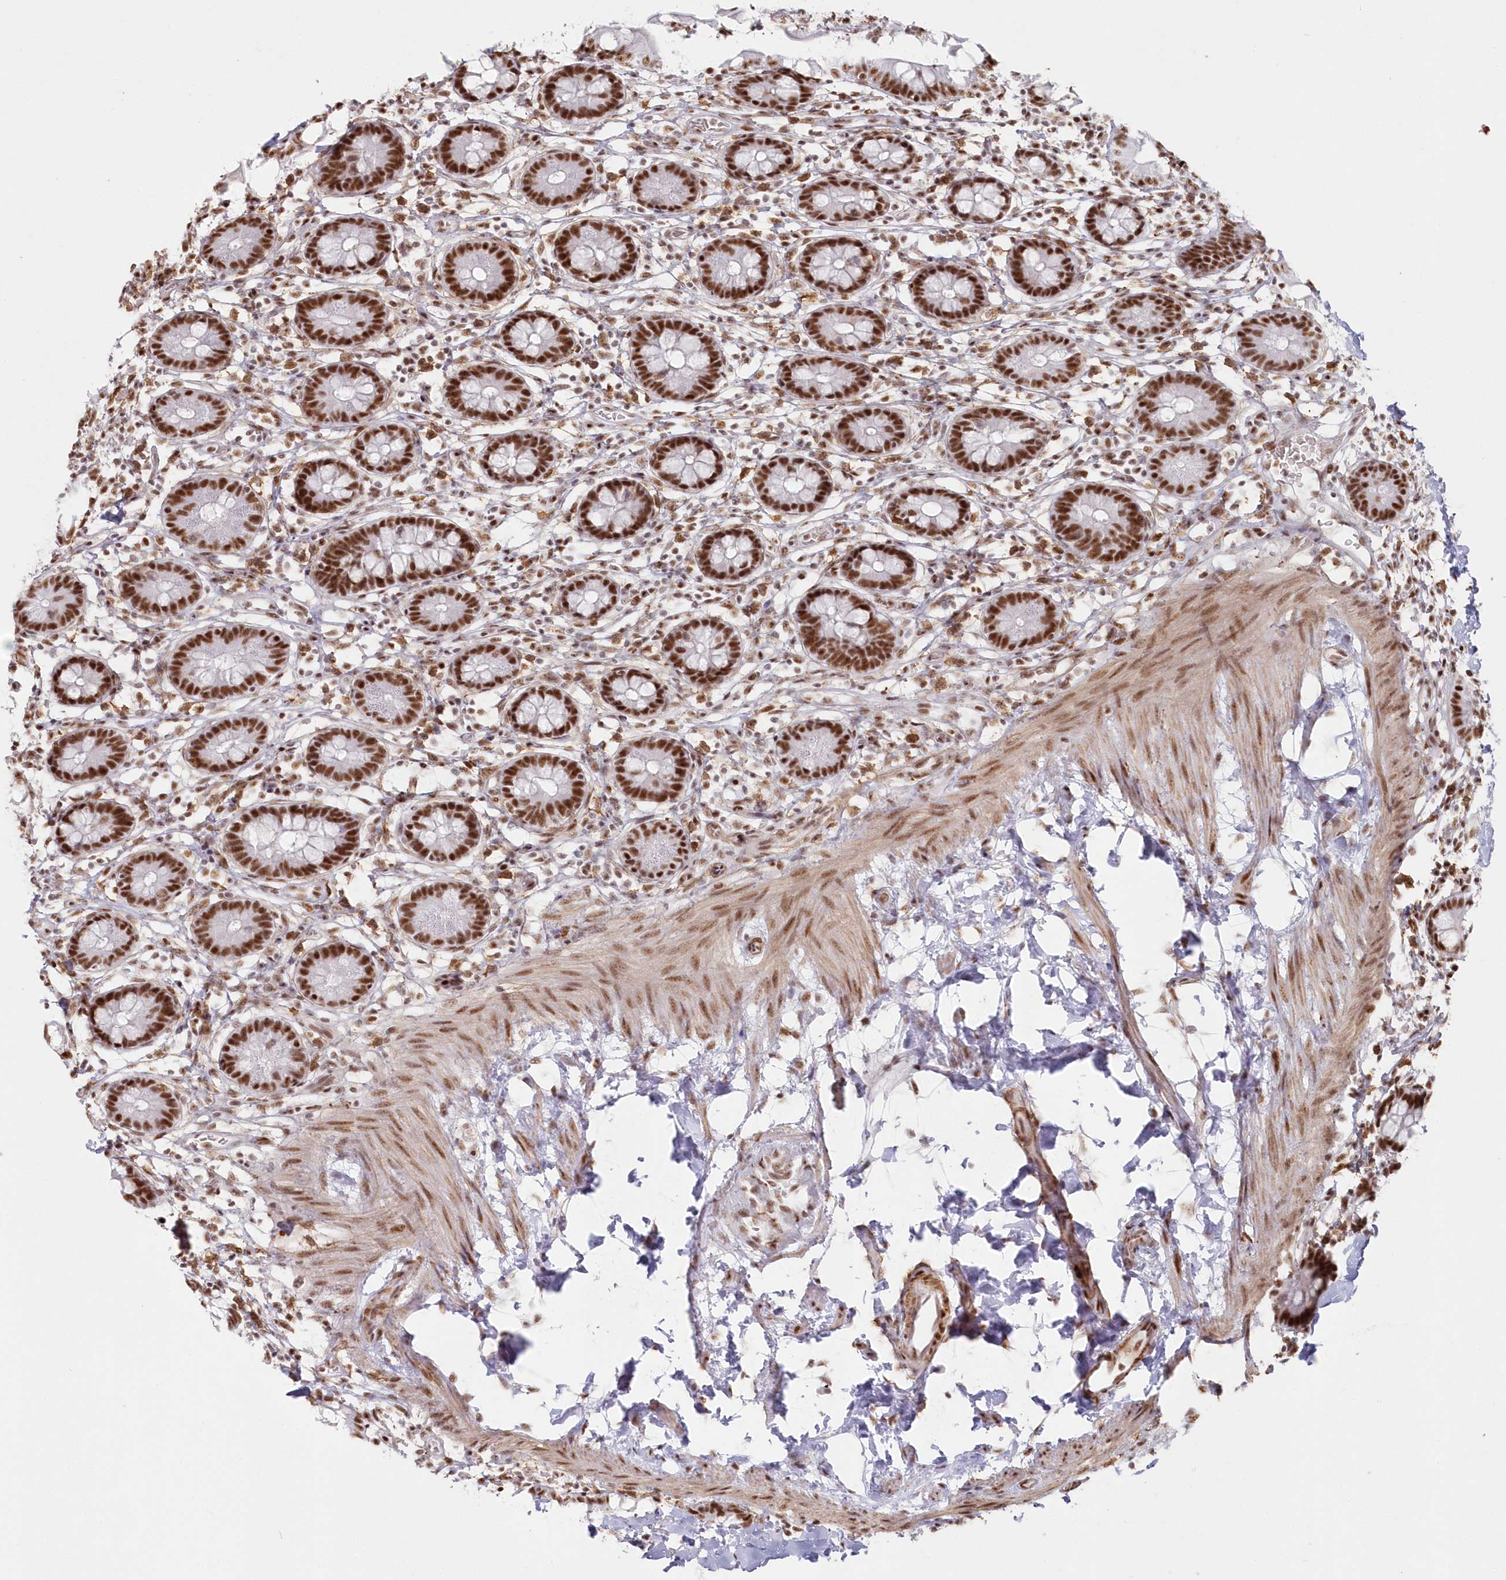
{"staining": {"intensity": "moderate", "quantity": ">75%", "location": "nuclear"}, "tissue": "small intestine", "cell_type": "Glandular cells", "image_type": "normal", "snomed": [{"axis": "morphology", "description": "Normal tissue, NOS"}, {"axis": "topography", "description": "Small intestine"}], "caption": "Protein positivity by immunohistochemistry (IHC) exhibits moderate nuclear positivity in approximately >75% of glandular cells in normal small intestine.", "gene": "DDX46", "patient": {"sex": "female", "age": 84}}